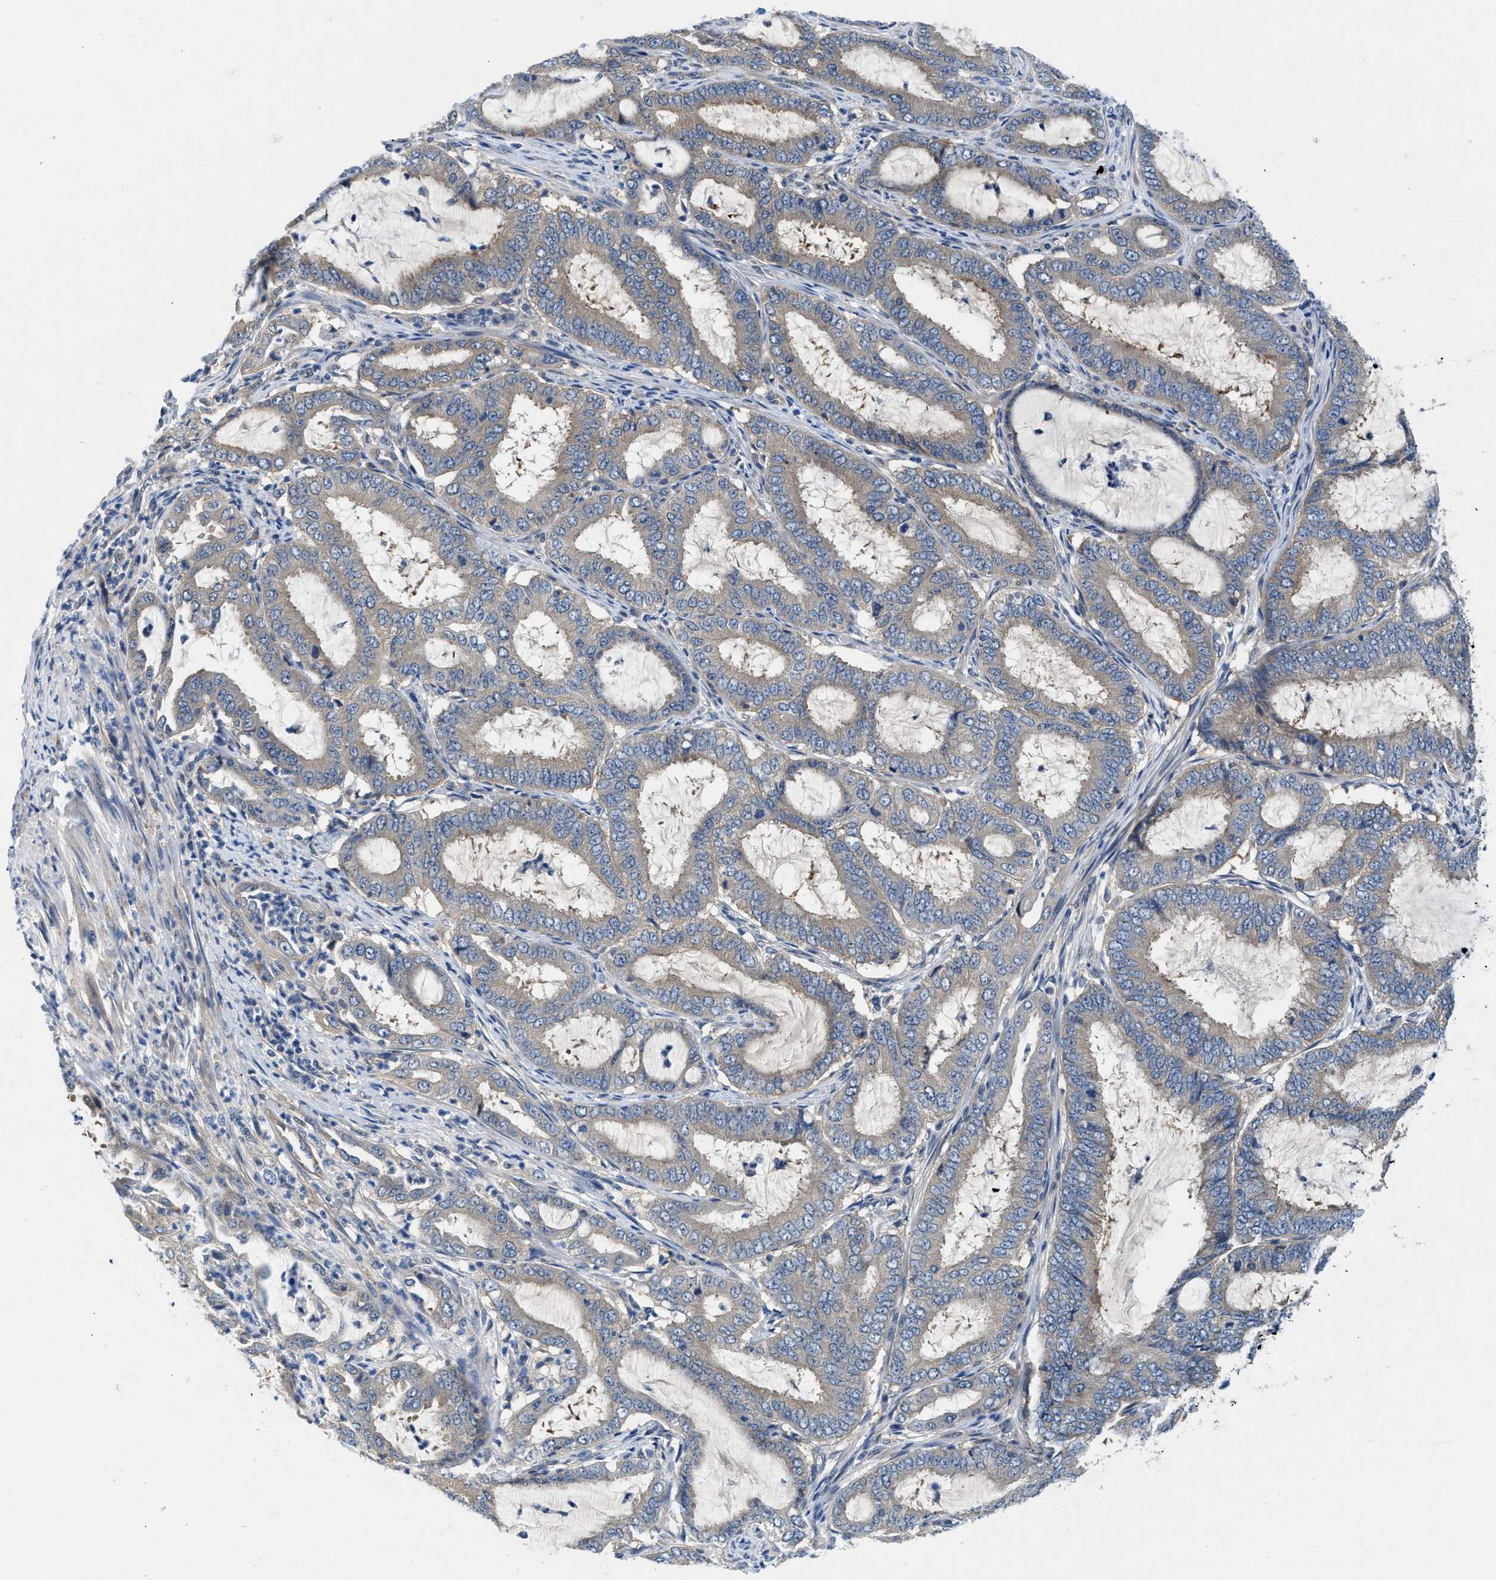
{"staining": {"intensity": "negative", "quantity": "none", "location": "none"}, "tissue": "endometrial cancer", "cell_type": "Tumor cells", "image_type": "cancer", "snomed": [{"axis": "morphology", "description": "Adenocarcinoma, NOS"}, {"axis": "topography", "description": "Endometrium"}], "caption": "Human endometrial adenocarcinoma stained for a protein using immunohistochemistry demonstrates no positivity in tumor cells.", "gene": "COPS2", "patient": {"sex": "female", "age": 70}}